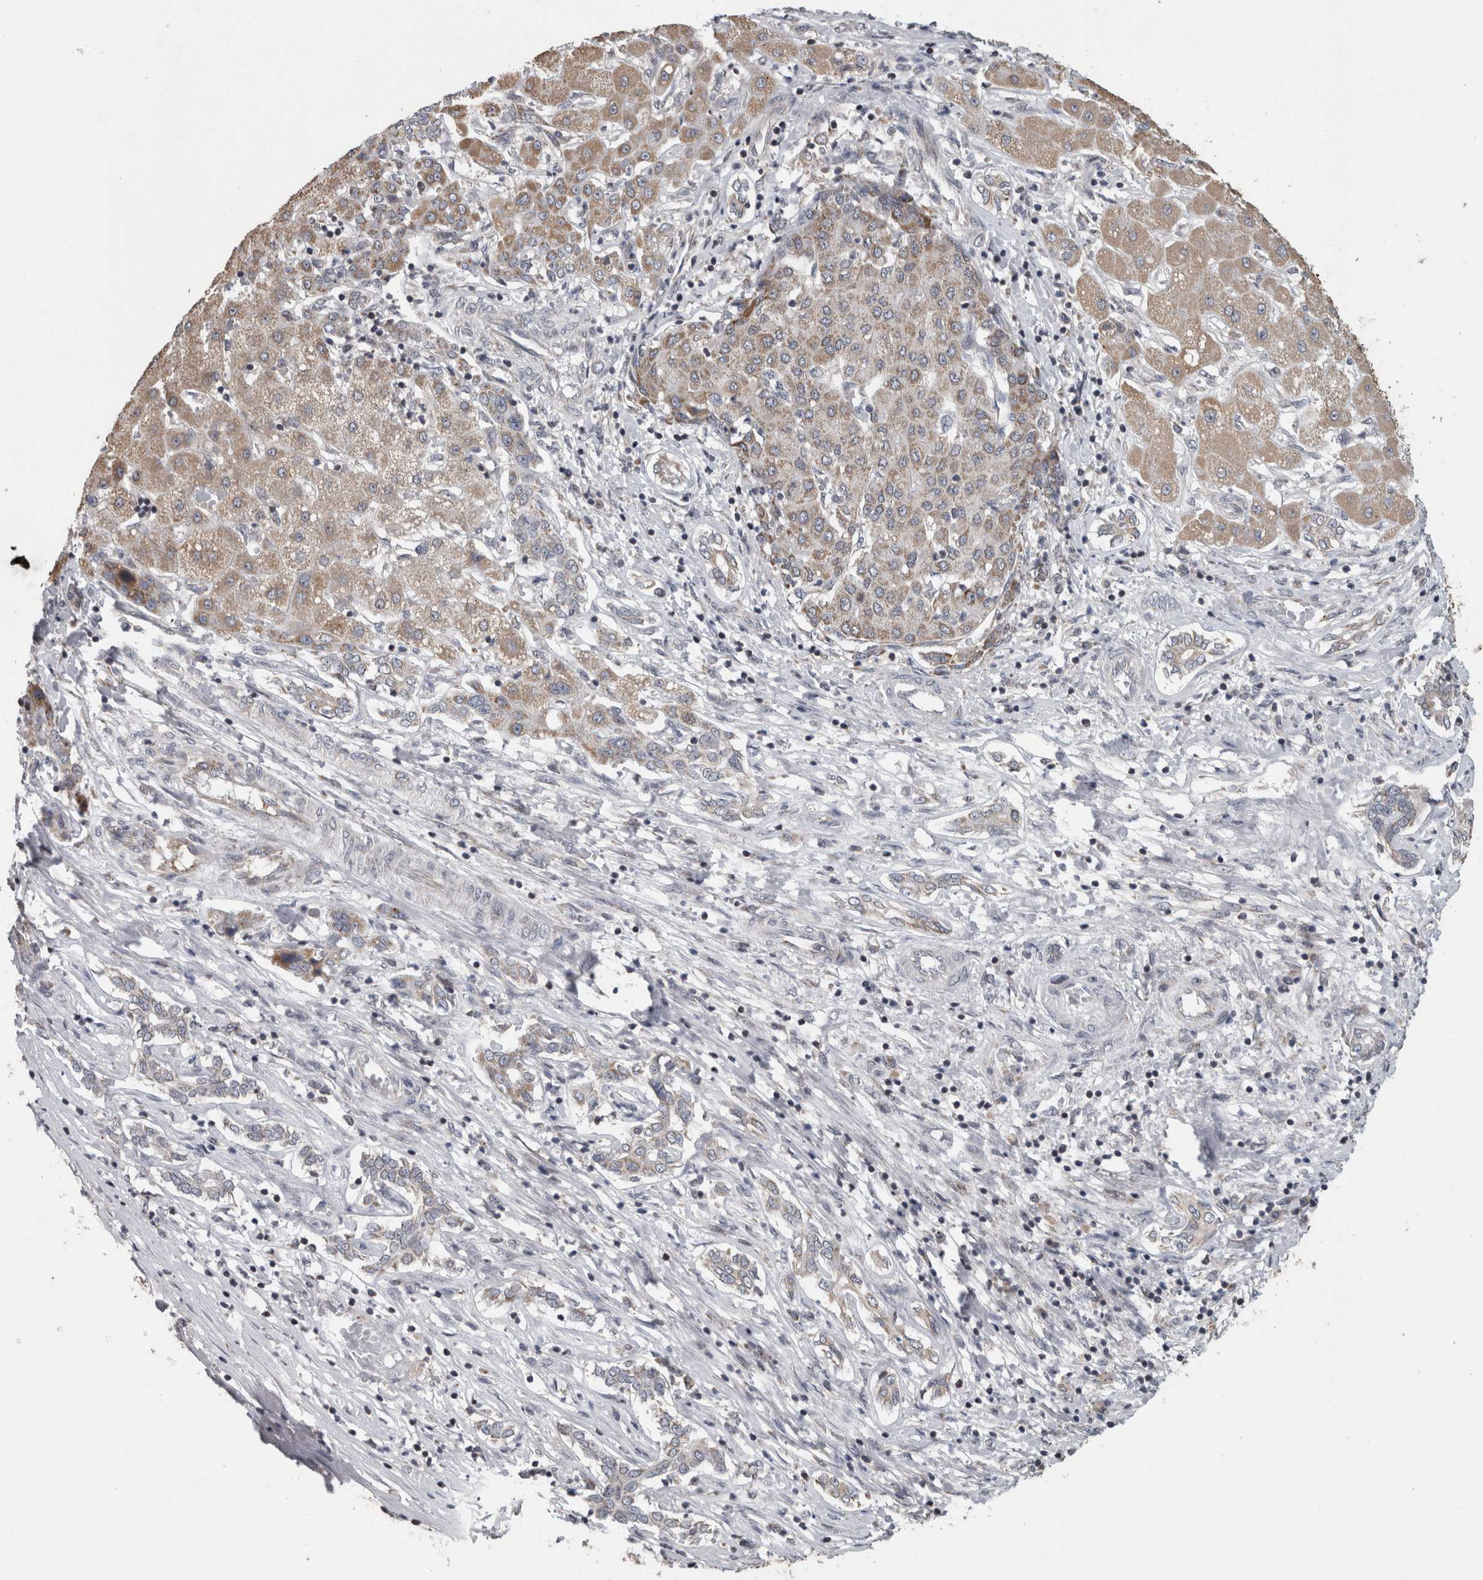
{"staining": {"intensity": "weak", "quantity": ">75%", "location": "cytoplasmic/membranous"}, "tissue": "liver cancer", "cell_type": "Tumor cells", "image_type": "cancer", "snomed": [{"axis": "morphology", "description": "Carcinoma, Hepatocellular, NOS"}, {"axis": "topography", "description": "Liver"}], "caption": "Immunohistochemical staining of human liver hepatocellular carcinoma demonstrates low levels of weak cytoplasmic/membranous protein staining in approximately >75% of tumor cells.", "gene": "OR2K2", "patient": {"sex": "male", "age": 65}}